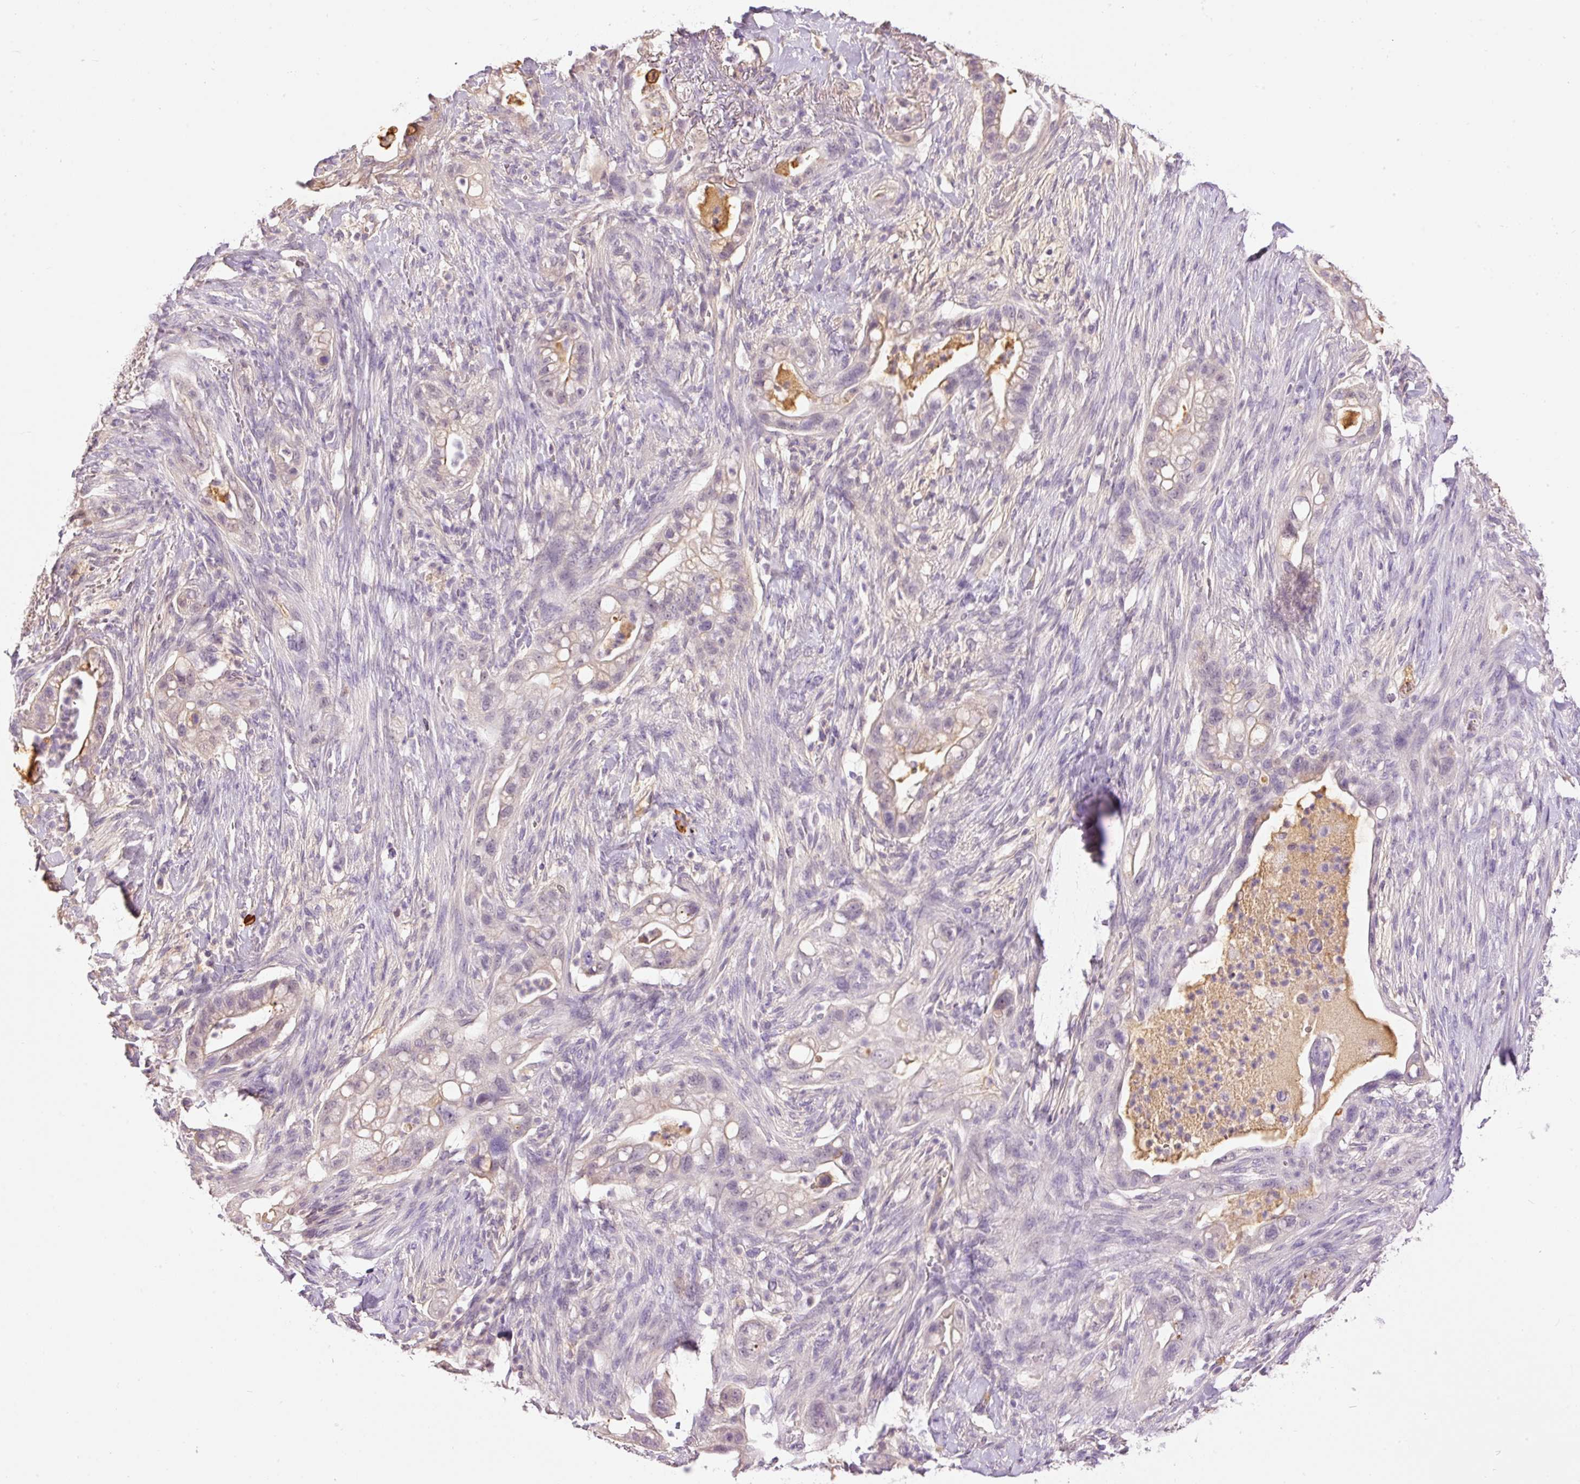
{"staining": {"intensity": "weak", "quantity": "<25%", "location": "cytoplasmic/membranous"}, "tissue": "pancreatic cancer", "cell_type": "Tumor cells", "image_type": "cancer", "snomed": [{"axis": "morphology", "description": "Adenocarcinoma, NOS"}, {"axis": "topography", "description": "Pancreas"}], "caption": "A high-resolution image shows immunohistochemistry staining of pancreatic cancer, which demonstrates no significant positivity in tumor cells.", "gene": "PRPF38B", "patient": {"sex": "male", "age": 44}}